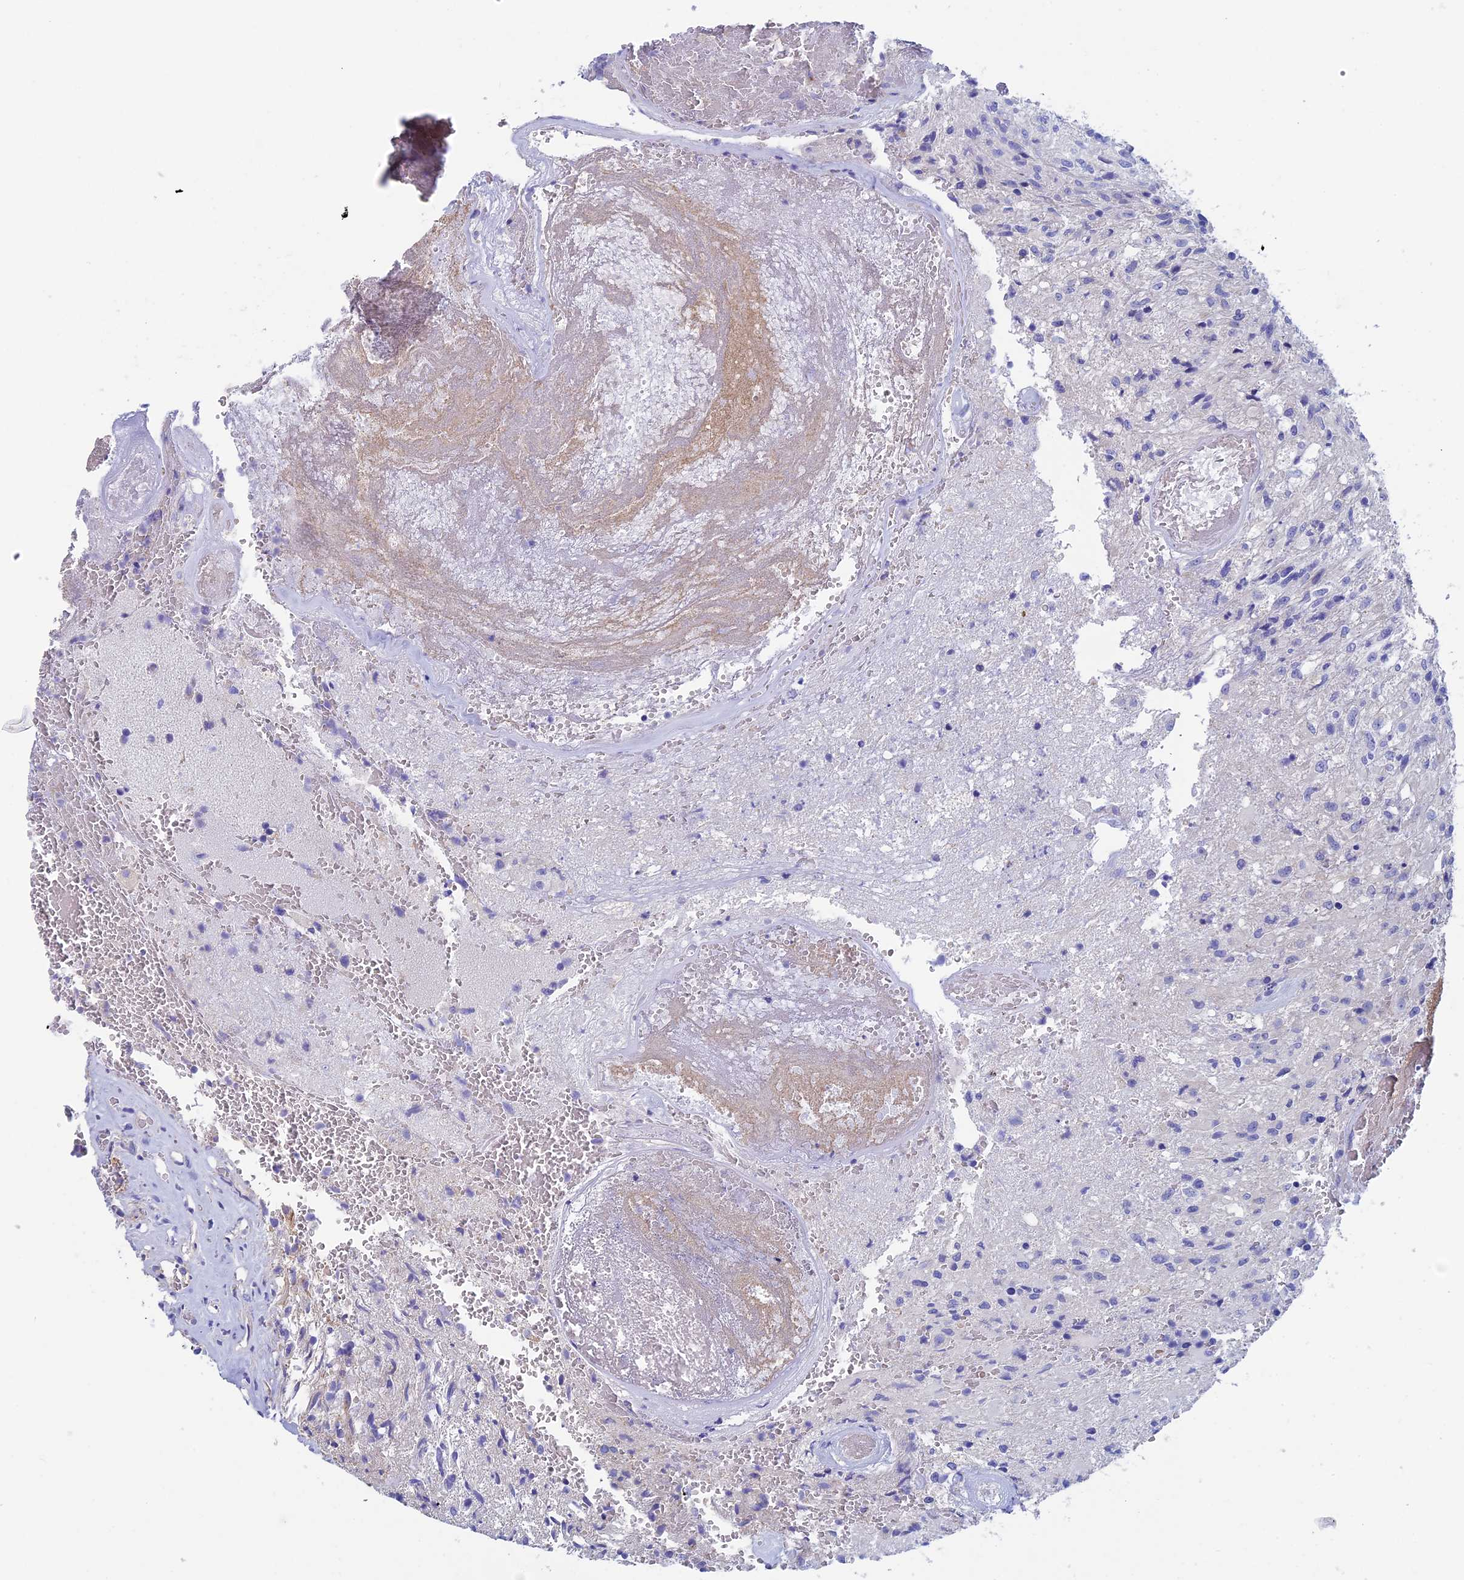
{"staining": {"intensity": "negative", "quantity": "none", "location": "none"}, "tissue": "glioma", "cell_type": "Tumor cells", "image_type": "cancer", "snomed": [{"axis": "morphology", "description": "Glioma, malignant, High grade"}, {"axis": "topography", "description": "Brain"}], "caption": "Tumor cells are negative for brown protein staining in high-grade glioma (malignant). Nuclei are stained in blue.", "gene": "ADH7", "patient": {"sex": "male", "age": 56}}